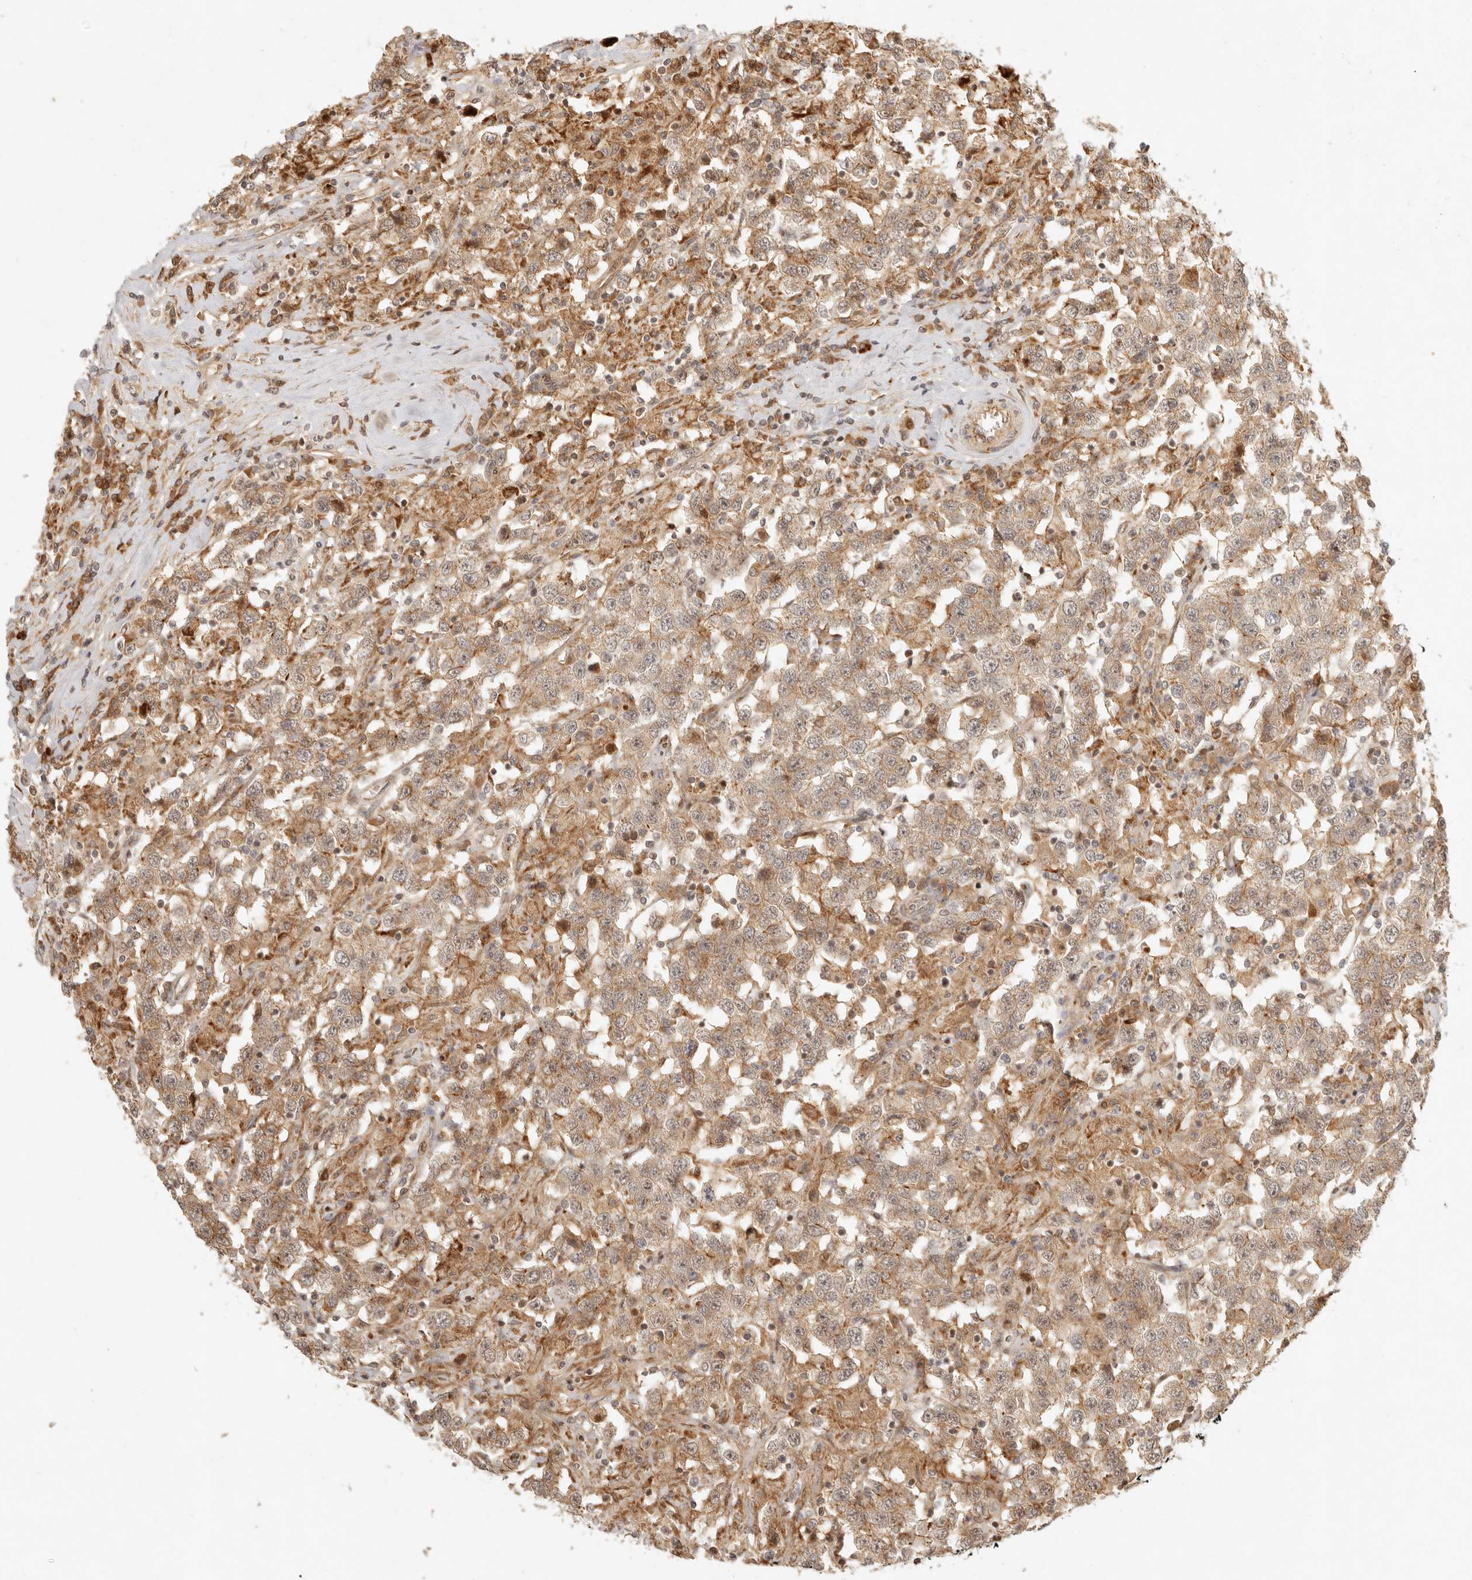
{"staining": {"intensity": "moderate", "quantity": ">75%", "location": "cytoplasmic/membranous"}, "tissue": "testis cancer", "cell_type": "Tumor cells", "image_type": "cancer", "snomed": [{"axis": "morphology", "description": "Seminoma, NOS"}, {"axis": "topography", "description": "Testis"}], "caption": "Immunohistochemical staining of human seminoma (testis) exhibits medium levels of moderate cytoplasmic/membranous protein positivity in approximately >75% of tumor cells.", "gene": "KLHL38", "patient": {"sex": "male", "age": 41}}